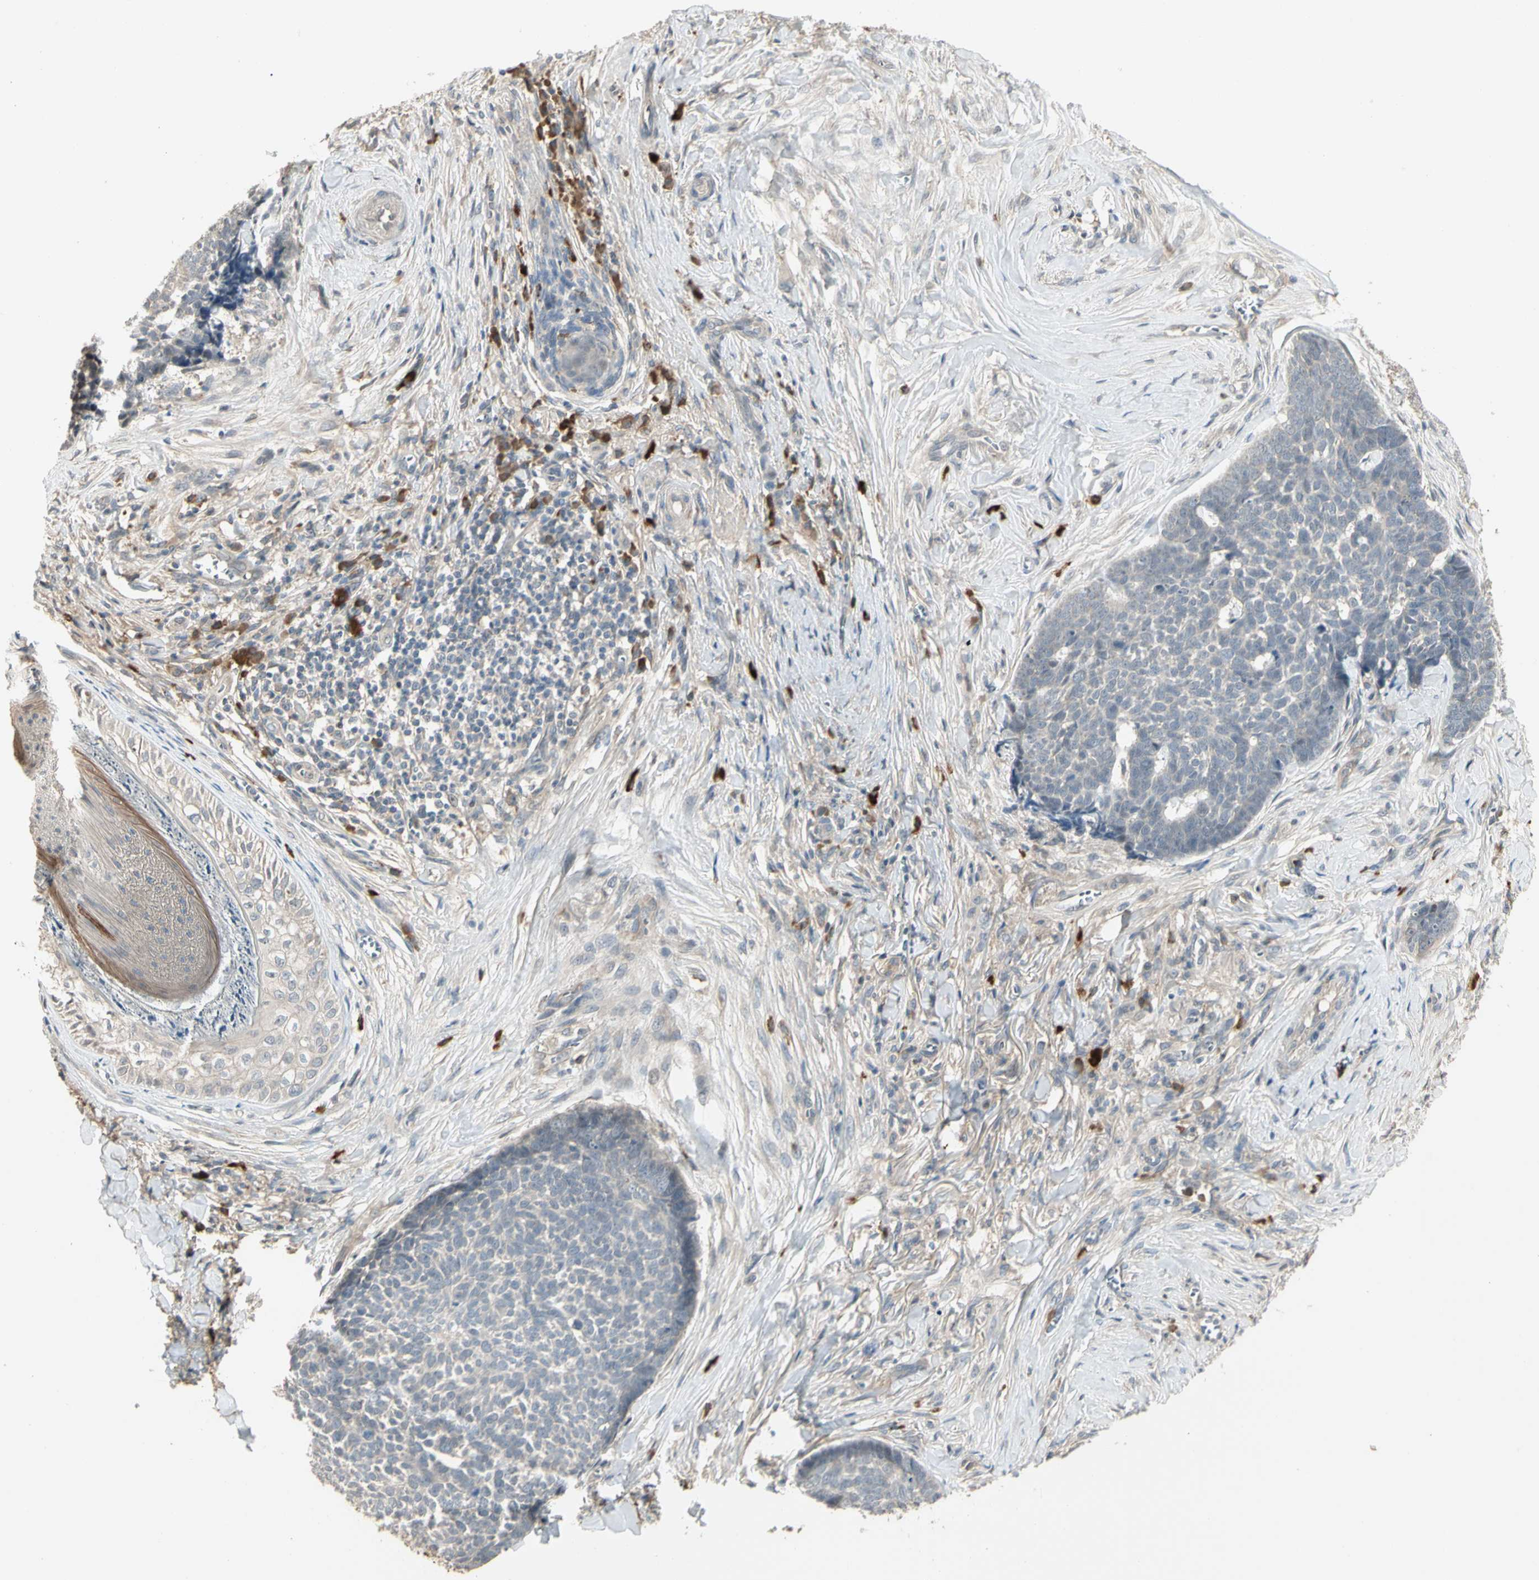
{"staining": {"intensity": "weak", "quantity": "<25%", "location": "cytoplasmic/membranous"}, "tissue": "skin cancer", "cell_type": "Tumor cells", "image_type": "cancer", "snomed": [{"axis": "morphology", "description": "Basal cell carcinoma"}, {"axis": "topography", "description": "Skin"}], "caption": "DAB (3,3'-diaminobenzidine) immunohistochemical staining of human skin cancer (basal cell carcinoma) shows no significant expression in tumor cells.", "gene": "ATG4C", "patient": {"sex": "male", "age": 84}}